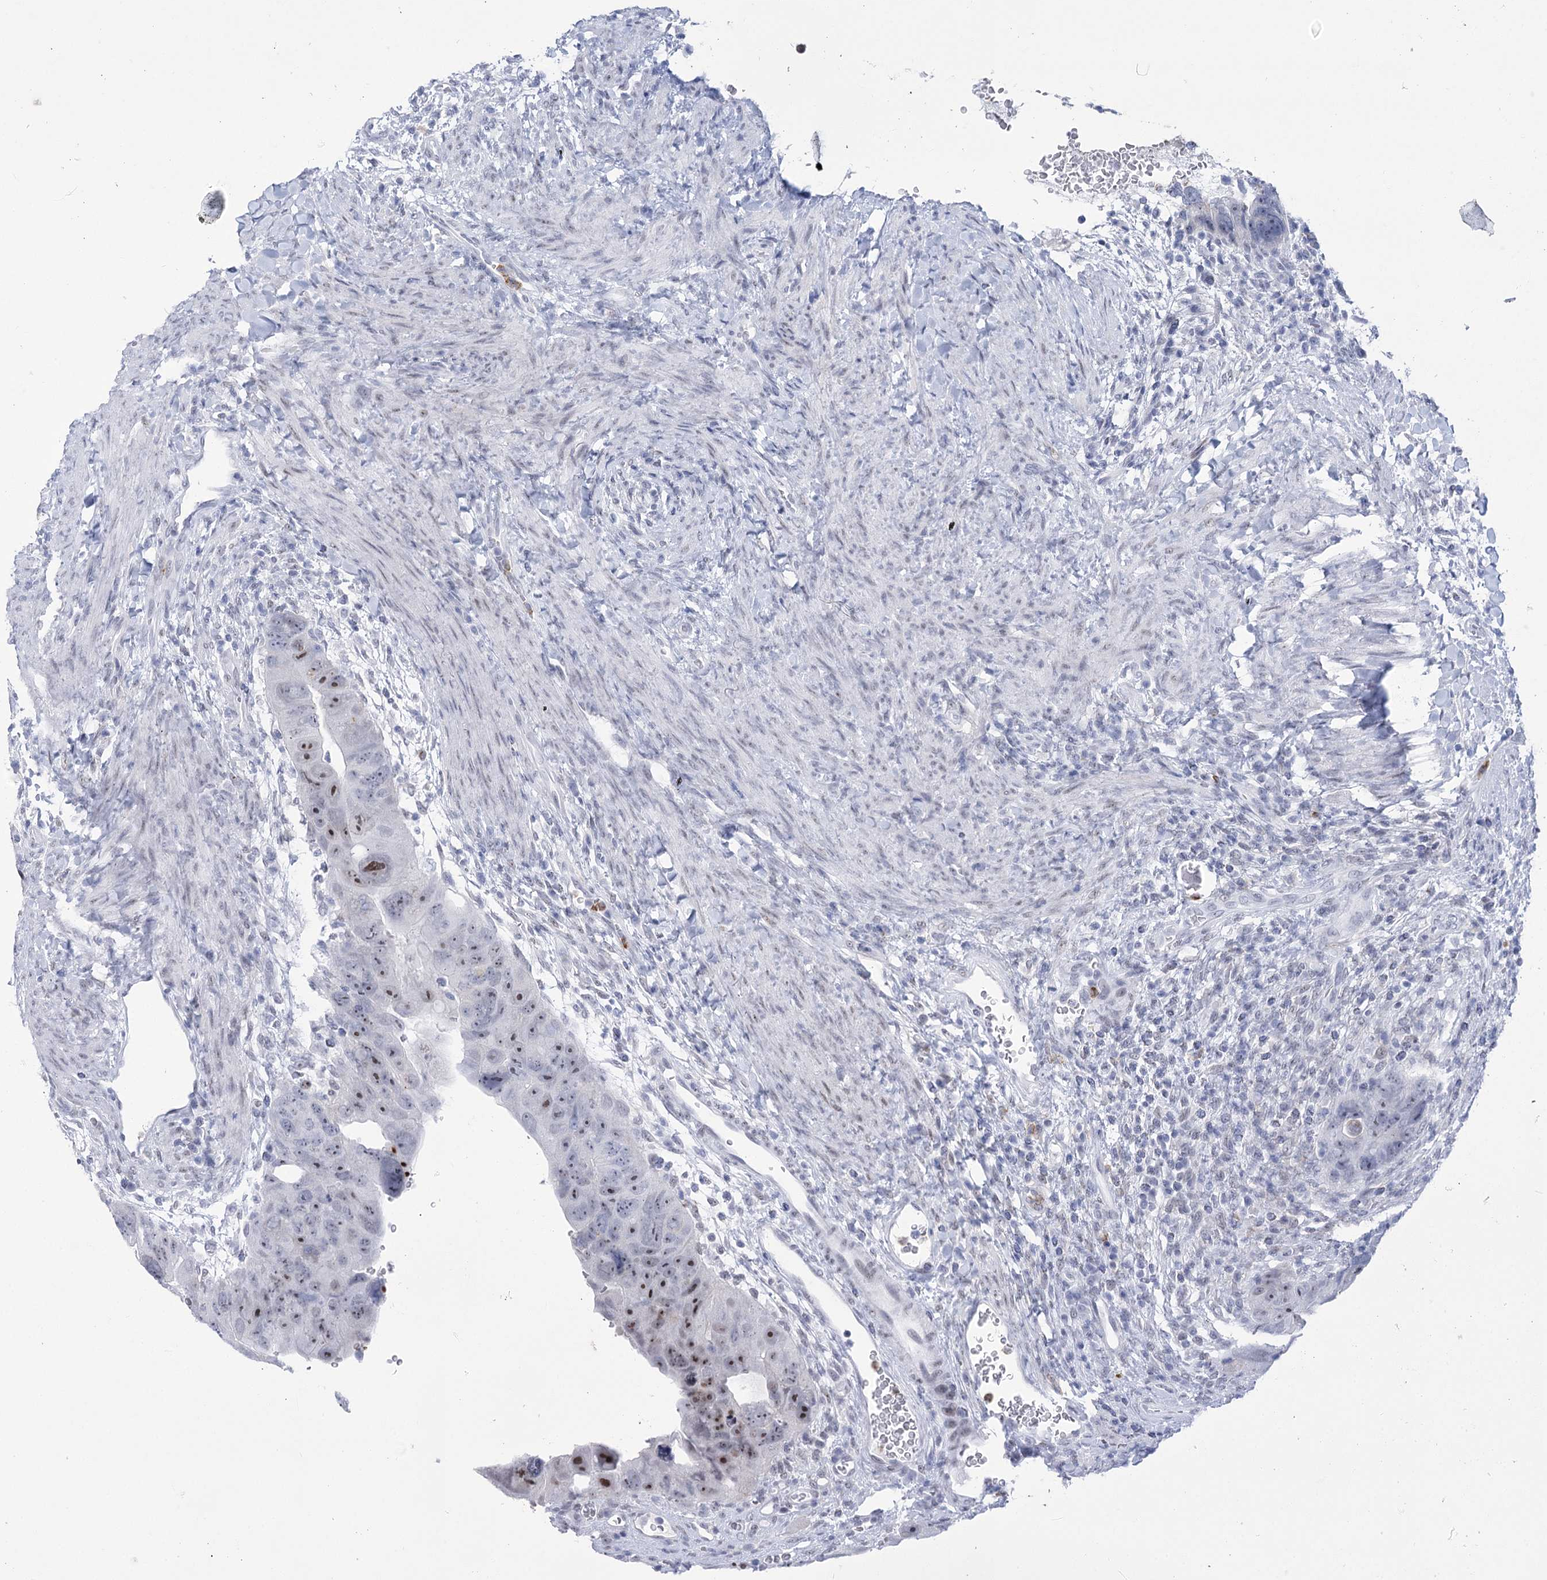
{"staining": {"intensity": "moderate", "quantity": "25%-75%", "location": "nuclear"}, "tissue": "colorectal cancer", "cell_type": "Tumor cells", "image_type": "cancer", "snomed": [{"axis": "morphology", "description": "Adenocarcinoma, NOS"}, {"axis": "topography", "description": "Rectum"}], "caption": "Approximately 25%-75% of tumor cells in human colorectal cancer (adenocarcinoma) display moderate nuclear protein positivity as visualized by brown immunohistochemical staining.", "gene": "HORMAD1", "patient": {"sex": "male", "age": 59}}